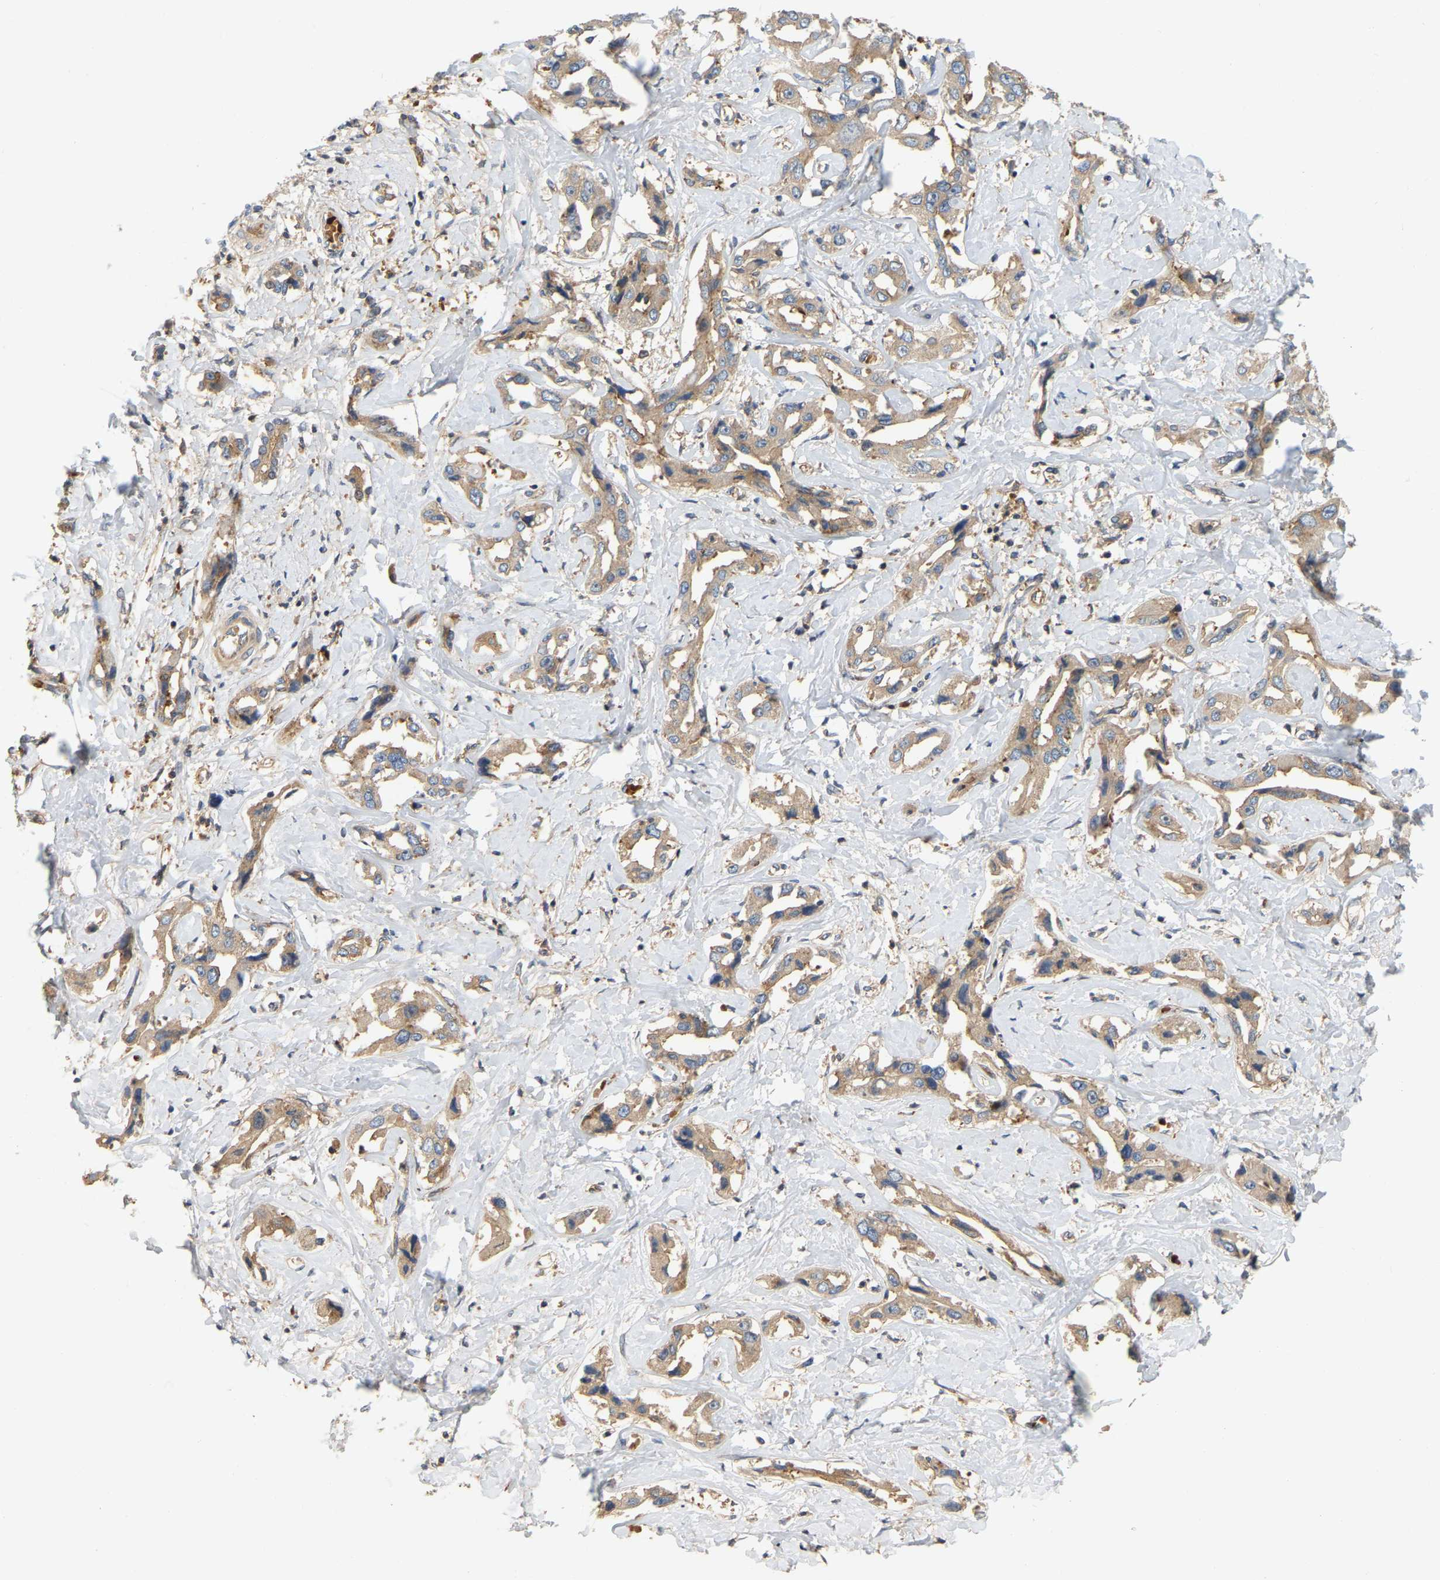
{"staining": {"intensity": "weak", "quantity": ">75%", "location": "cytoplasmic/membranous"}, "tissue": "liver cancer", "cell_type": "Tumor cells", "image_type": "cancer", "snomed": [{"axis": "morphology", "description": "Cholangiocarcinoma"}, {"axis": "topography", "description": "Liver"}], "caption": "Liver cholangiocarcinoma stained with a brown dye demonstrates weak cytoplasmic/membranous positive positivity in approximately >75% of tumor cells.", "gene": "AKAP13", "patient": {"sex": "male", "age": 59}}